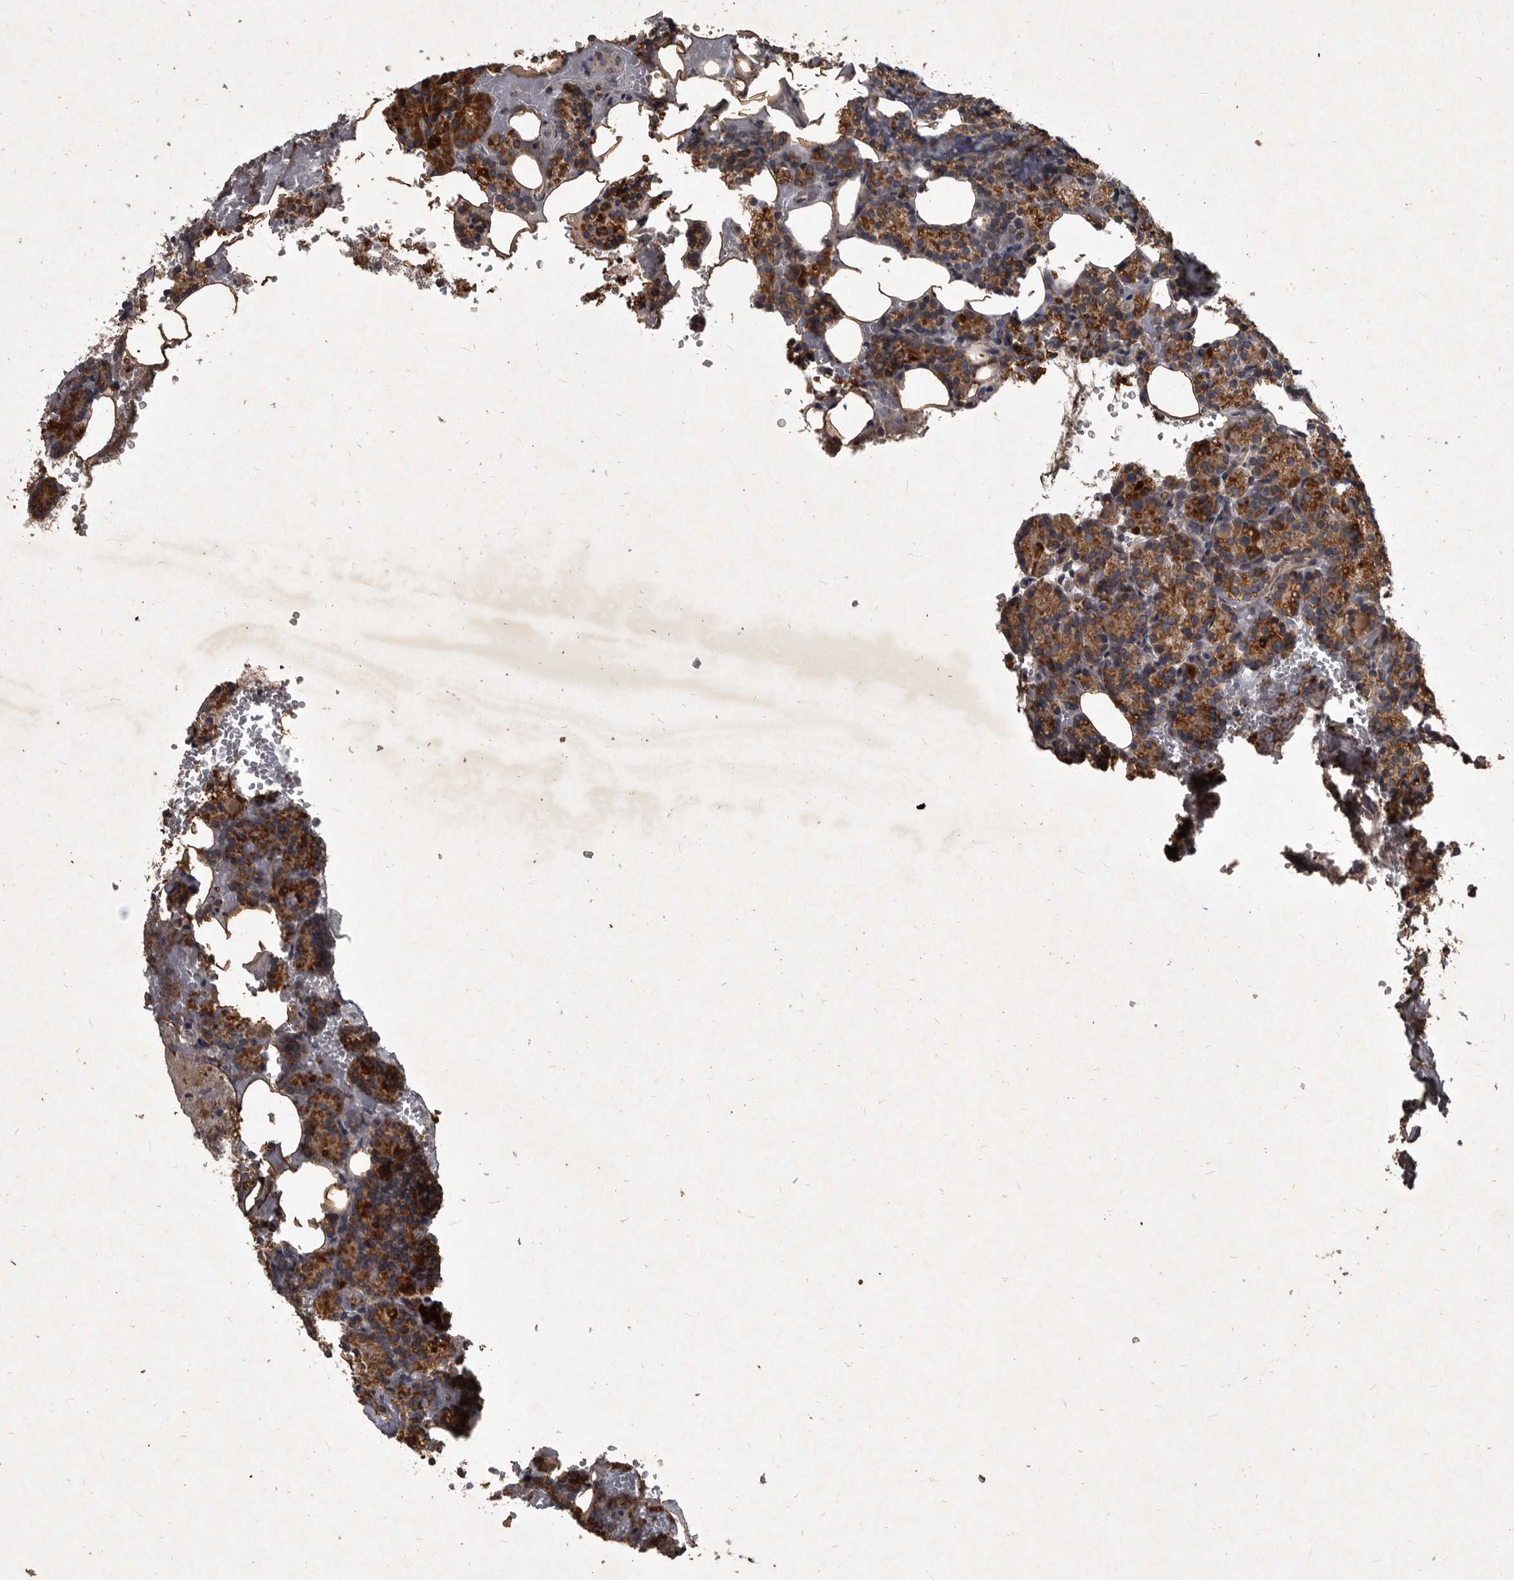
{"staining": {"intensity": "strong", "quantity": ">75%", "location": "cytoplasmic/membranous"}, "tissue": "parathyroid gland", "cell_type": "Glandular cells", "image_type": "normal", "snomed": [{"axis": "morphology", "description": "Normal tissue, NOS"}, {"axis": "topography", "description": "Parathyroid gland"}], "caption": "Strong cytoplasmic/membranous positivity is seen in approximately >75% of glandular cells in benign parathyroid gland.", "gene": "MRPS15", "patient": {"sex": "female", "age": 78}}